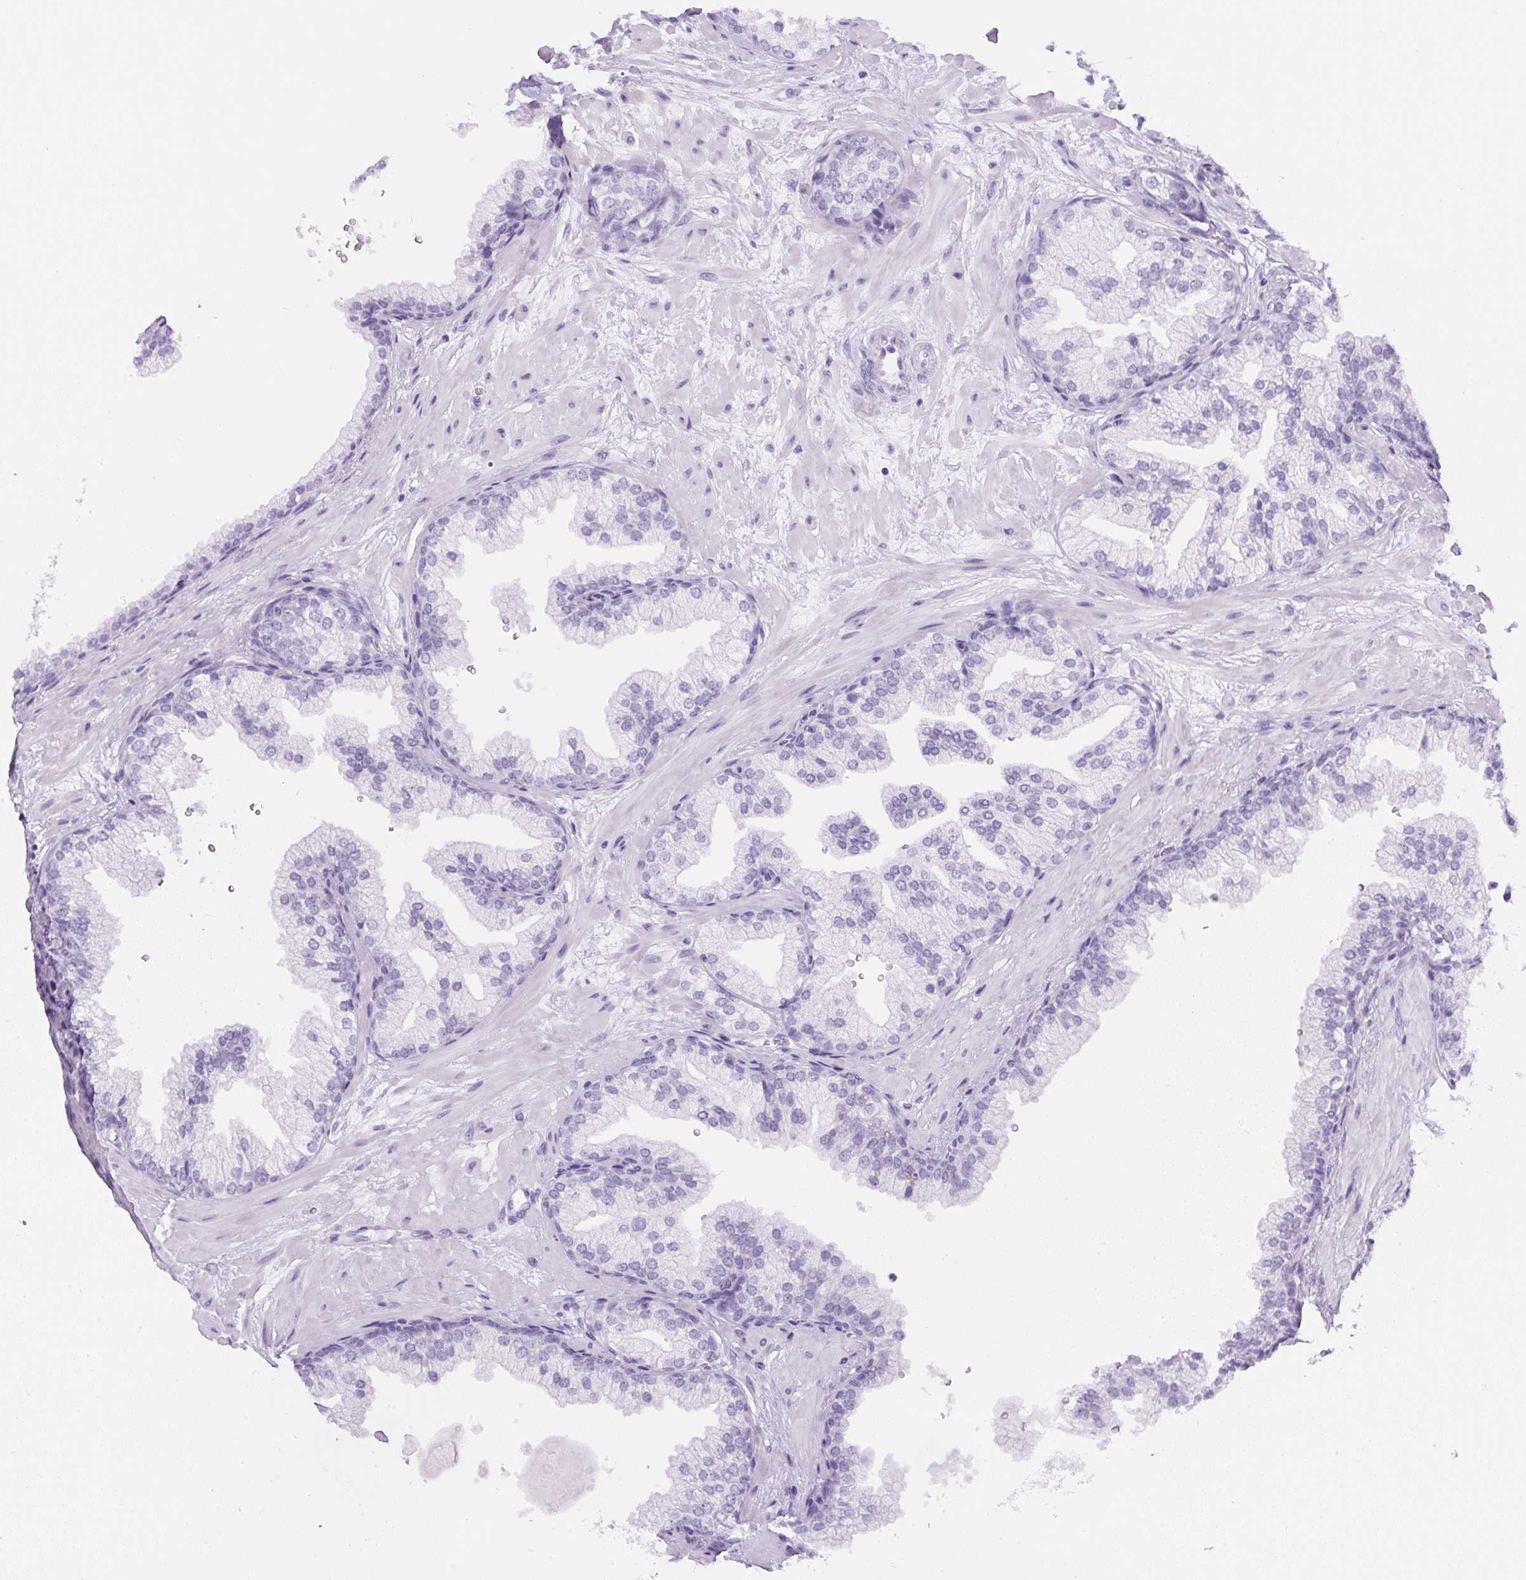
{"staining": {"intensity": "negative", "quantity": "none", "location": "none"}, "tissue": "prostate", "cell_type": "Glandular cells", "image_type": "normal", "snomed": [{"axis": "morphology", "description": "Normal tissue, NOS"}, {"axis": "topography", "description": "Prostate"}, {"axis": "topography", "description": "Peripheral nerve tissue"}], "caption": "Glandular cells show no significant protein staining in unremarkable prostate. (DAB (3,3'-diaminobenzidine) IHC visualized using brightfield microscopy, high magnification).", "gene": "PIP5KL1", "patient": {"sex": "male", "age": 61}}